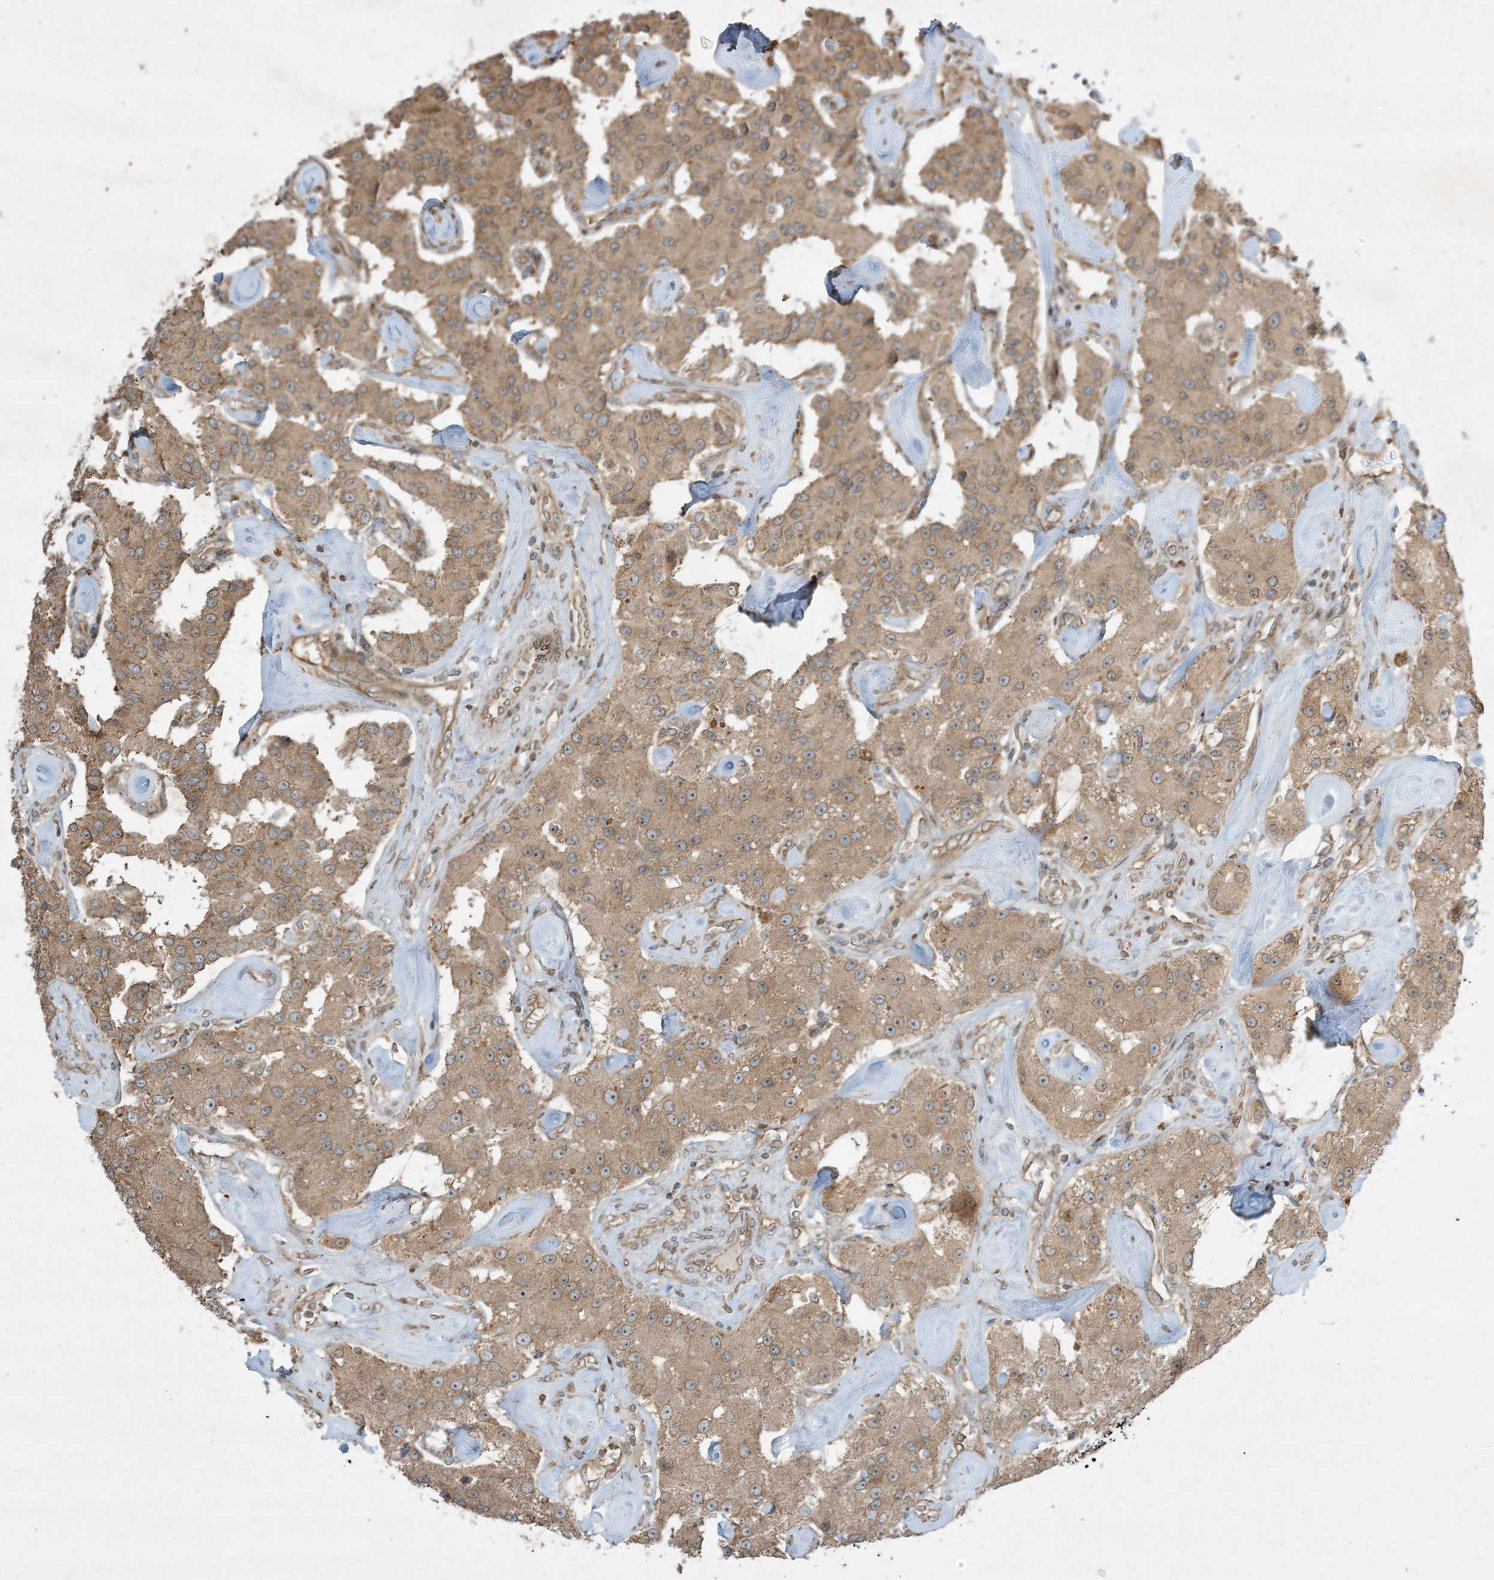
{"staining": {"intensity": "moderate", "quantity": ">75%", "location": "cytoplasmic/membranous"}, "tissue": "carcinoid", "cell_type": "Tumor cells", "image_type": "cancer", "snomed": [{"axis": "morphology", "description": "Carcinoid, malignant, NOS"}, {"axis": "topography", "description": "Pancreas"}], "caption": "Human carcinoid stained with a brown dye reveals moderate cytoplasmic/membranous positive positivity in approximately >75% of tumor cells.", "gene": "COMMD8", "patient": {"sex": "male", "age": 41}}